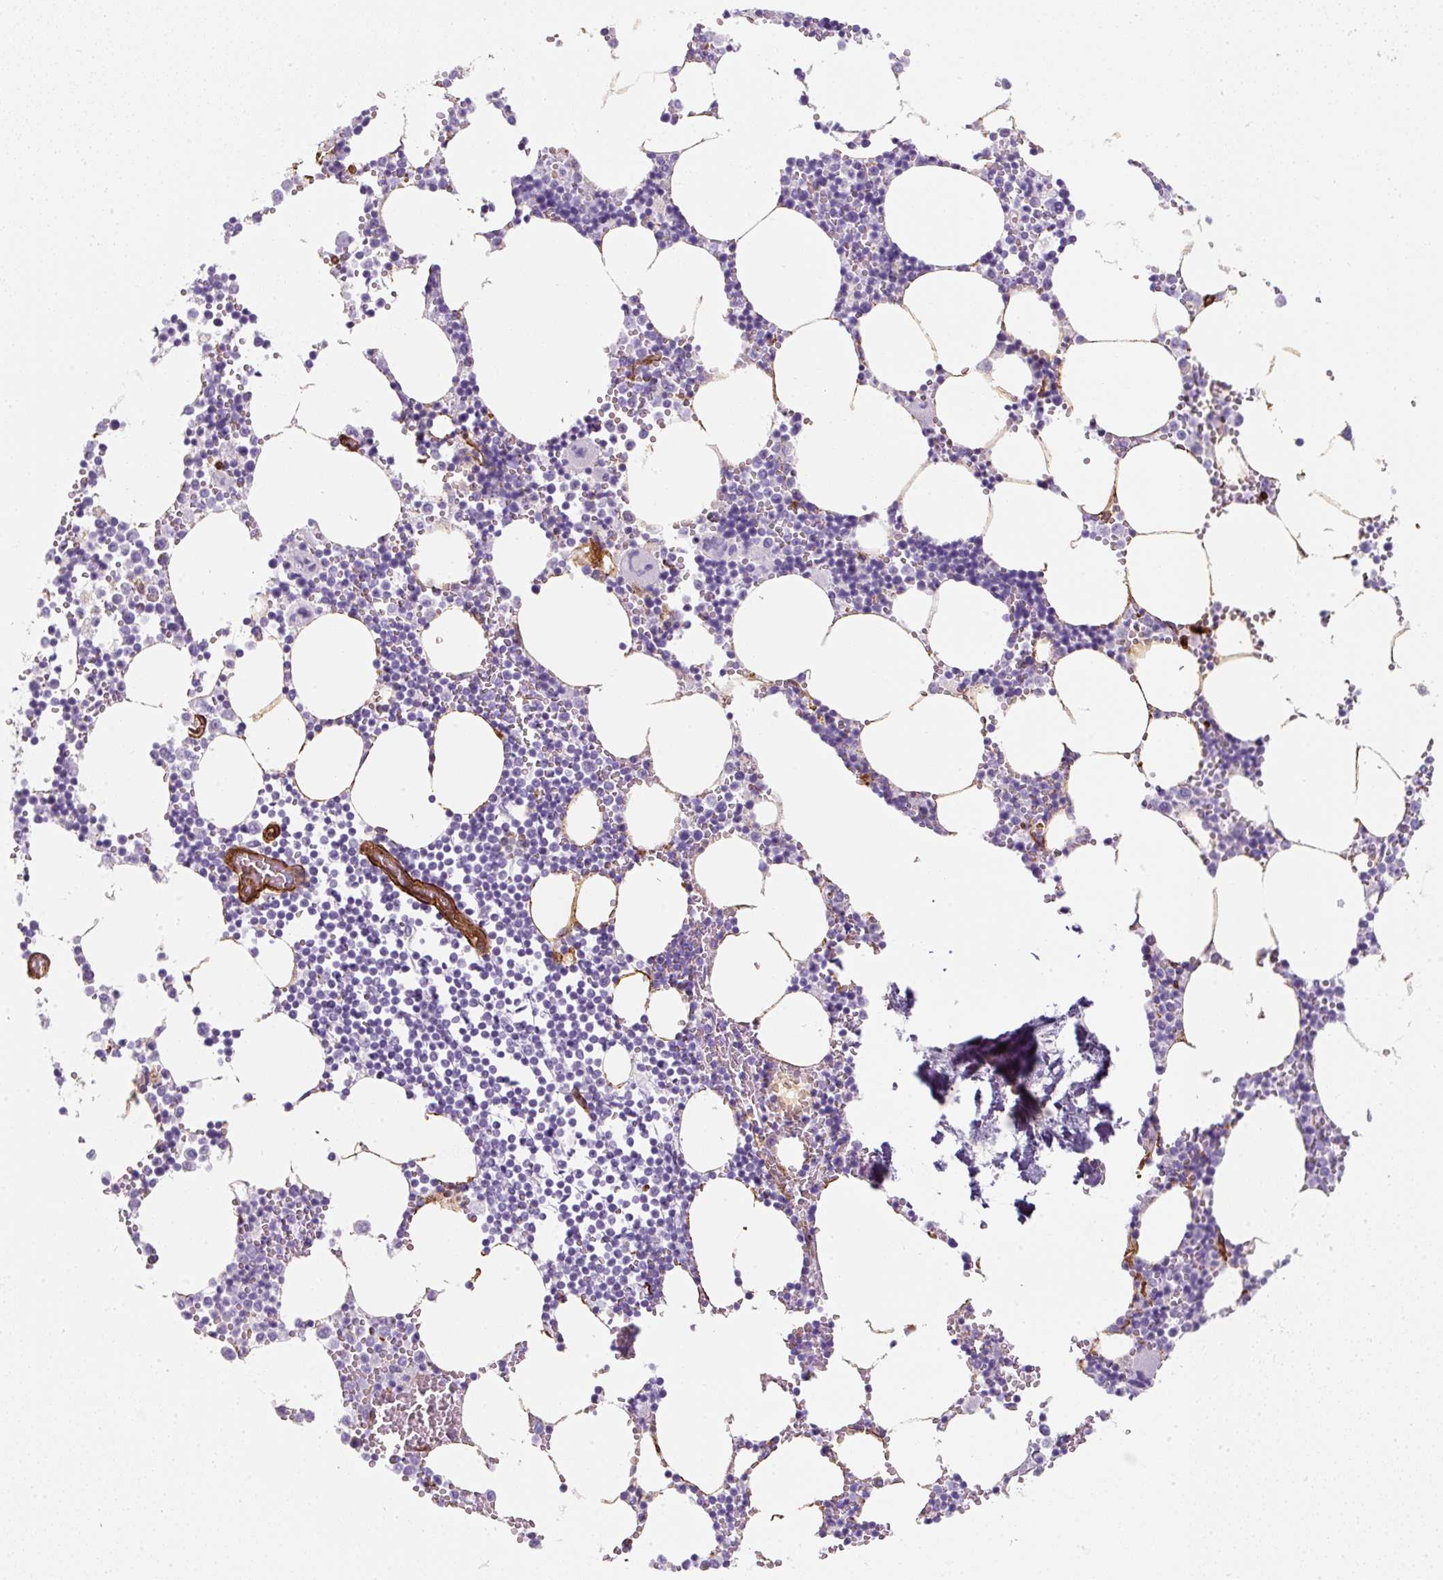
{"staining": {"intensity": "negative", "quantity": "none", "location": "none"}, "tissue": "bone marrow", "cell_type": "Hematopoietic cells", "image_type": "normal", "snomed": [{"axis": "morphology", "description": "Normal tissue, NOS"}, {"axis": "topography", "description": "Bone marrow"}], "caption": "Immunohistochemistry (IHC) image of benign bone marrow: bone marrow stained with DAB exhibits no significant protein positivity in hematopoietic cells.", "gene": "CAVIN3", "patient": {"sex": "male", "age": 54}}